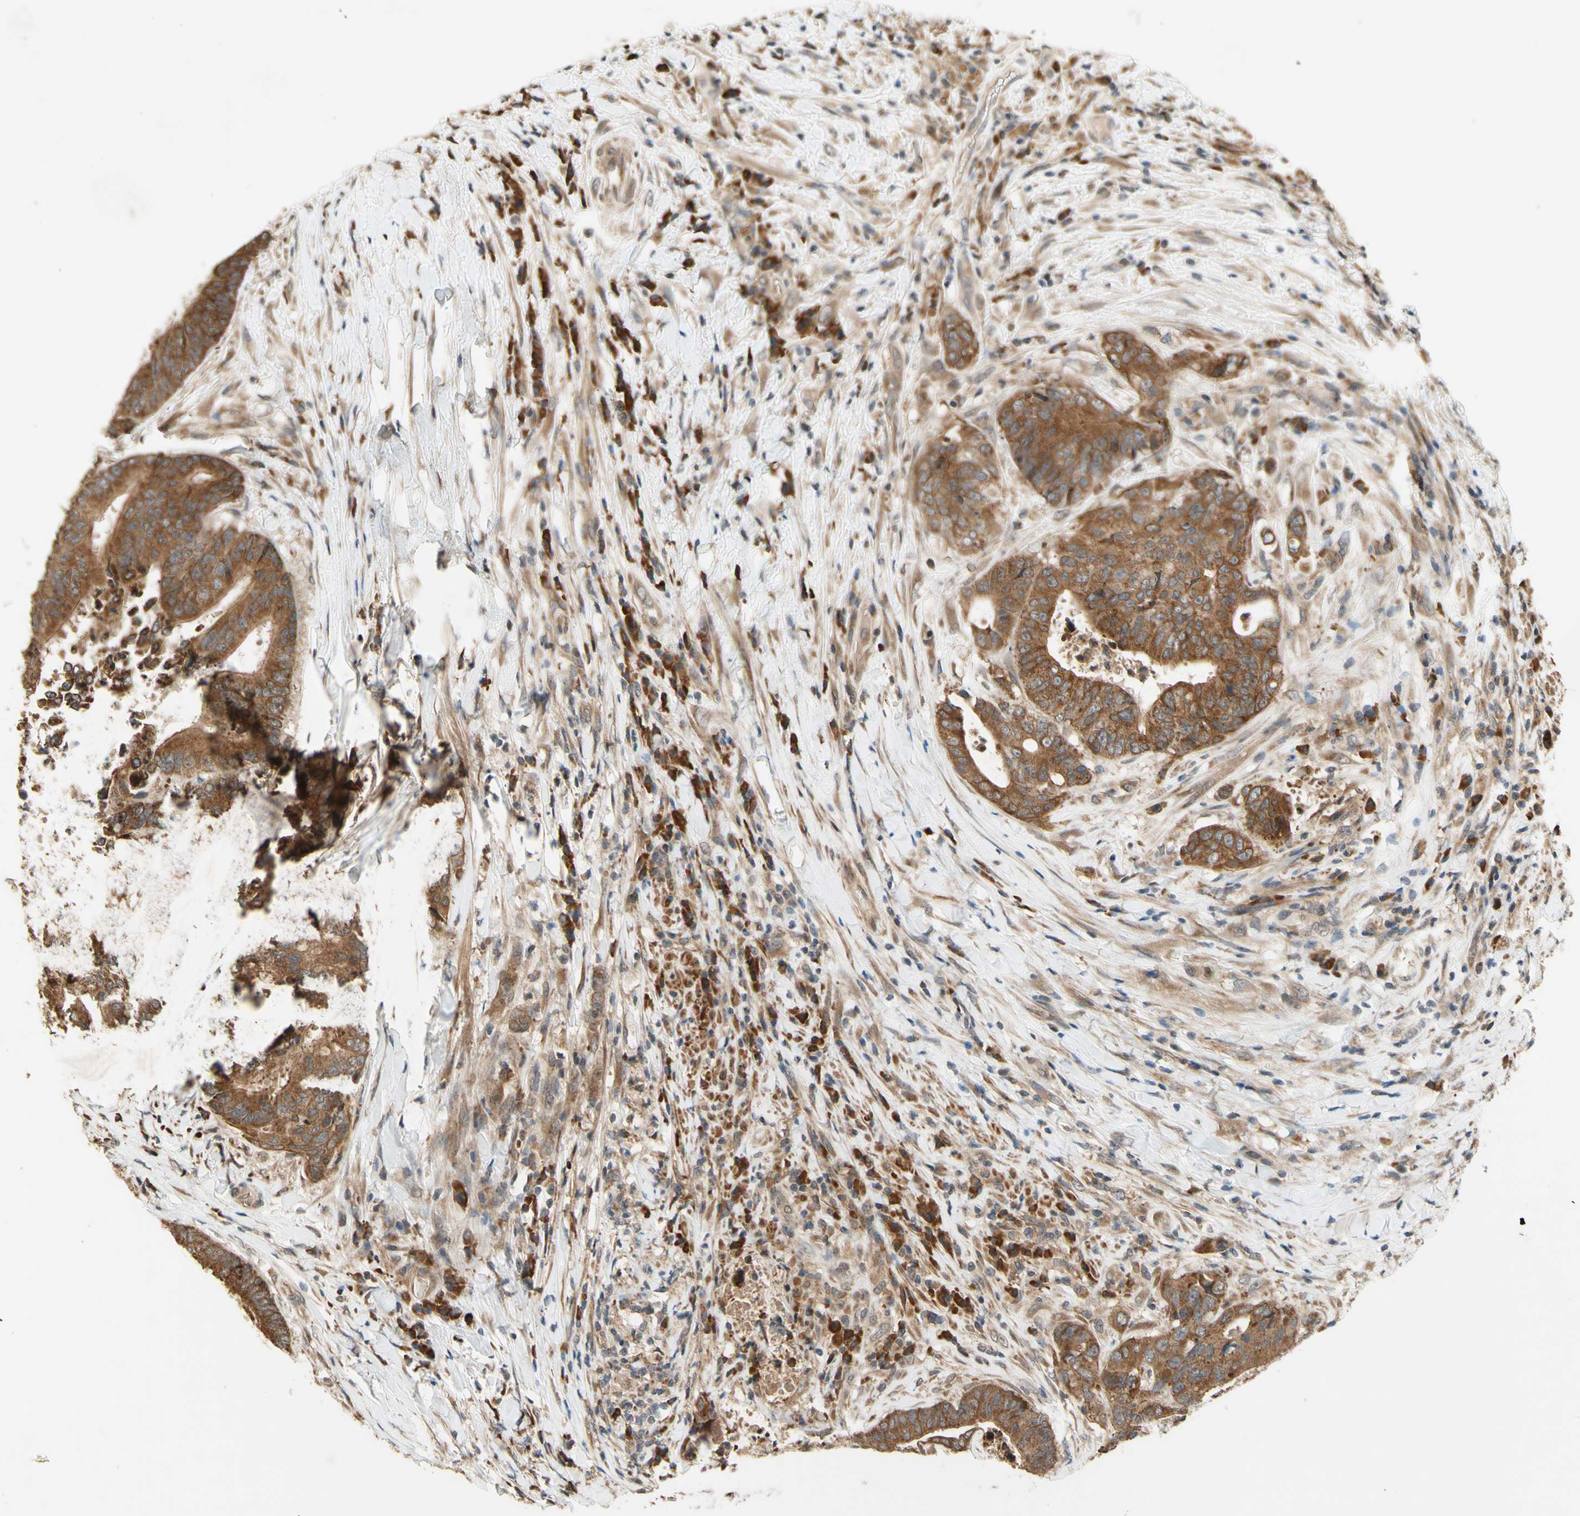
{"staining": {"intensity": "moderate", "quantity": ">75%", "location": "cytoplasmic/membranous"}, "tissue": "colorectal cancer", "cell_type": "Tumor cells", "image_type": "cancer", "snomed": [{"axis": "morphology", "description": "Adenocarcinoma, NOS"}, {"axis": "topography", "description": "Rectum"}], "caption": "Immunohistochemistry image of neoplastic tissue: colorectal cancer (adenocarcinoma) stained using IHC demonstrates medium levels of moderate protein expression localized specifically in the cytoplasmic/membranous of tumor cells, appearing as a cytoplasmic/membranous brown color.", "gene": "DDOST", "patient": {"sex": "male", "age": 72}}